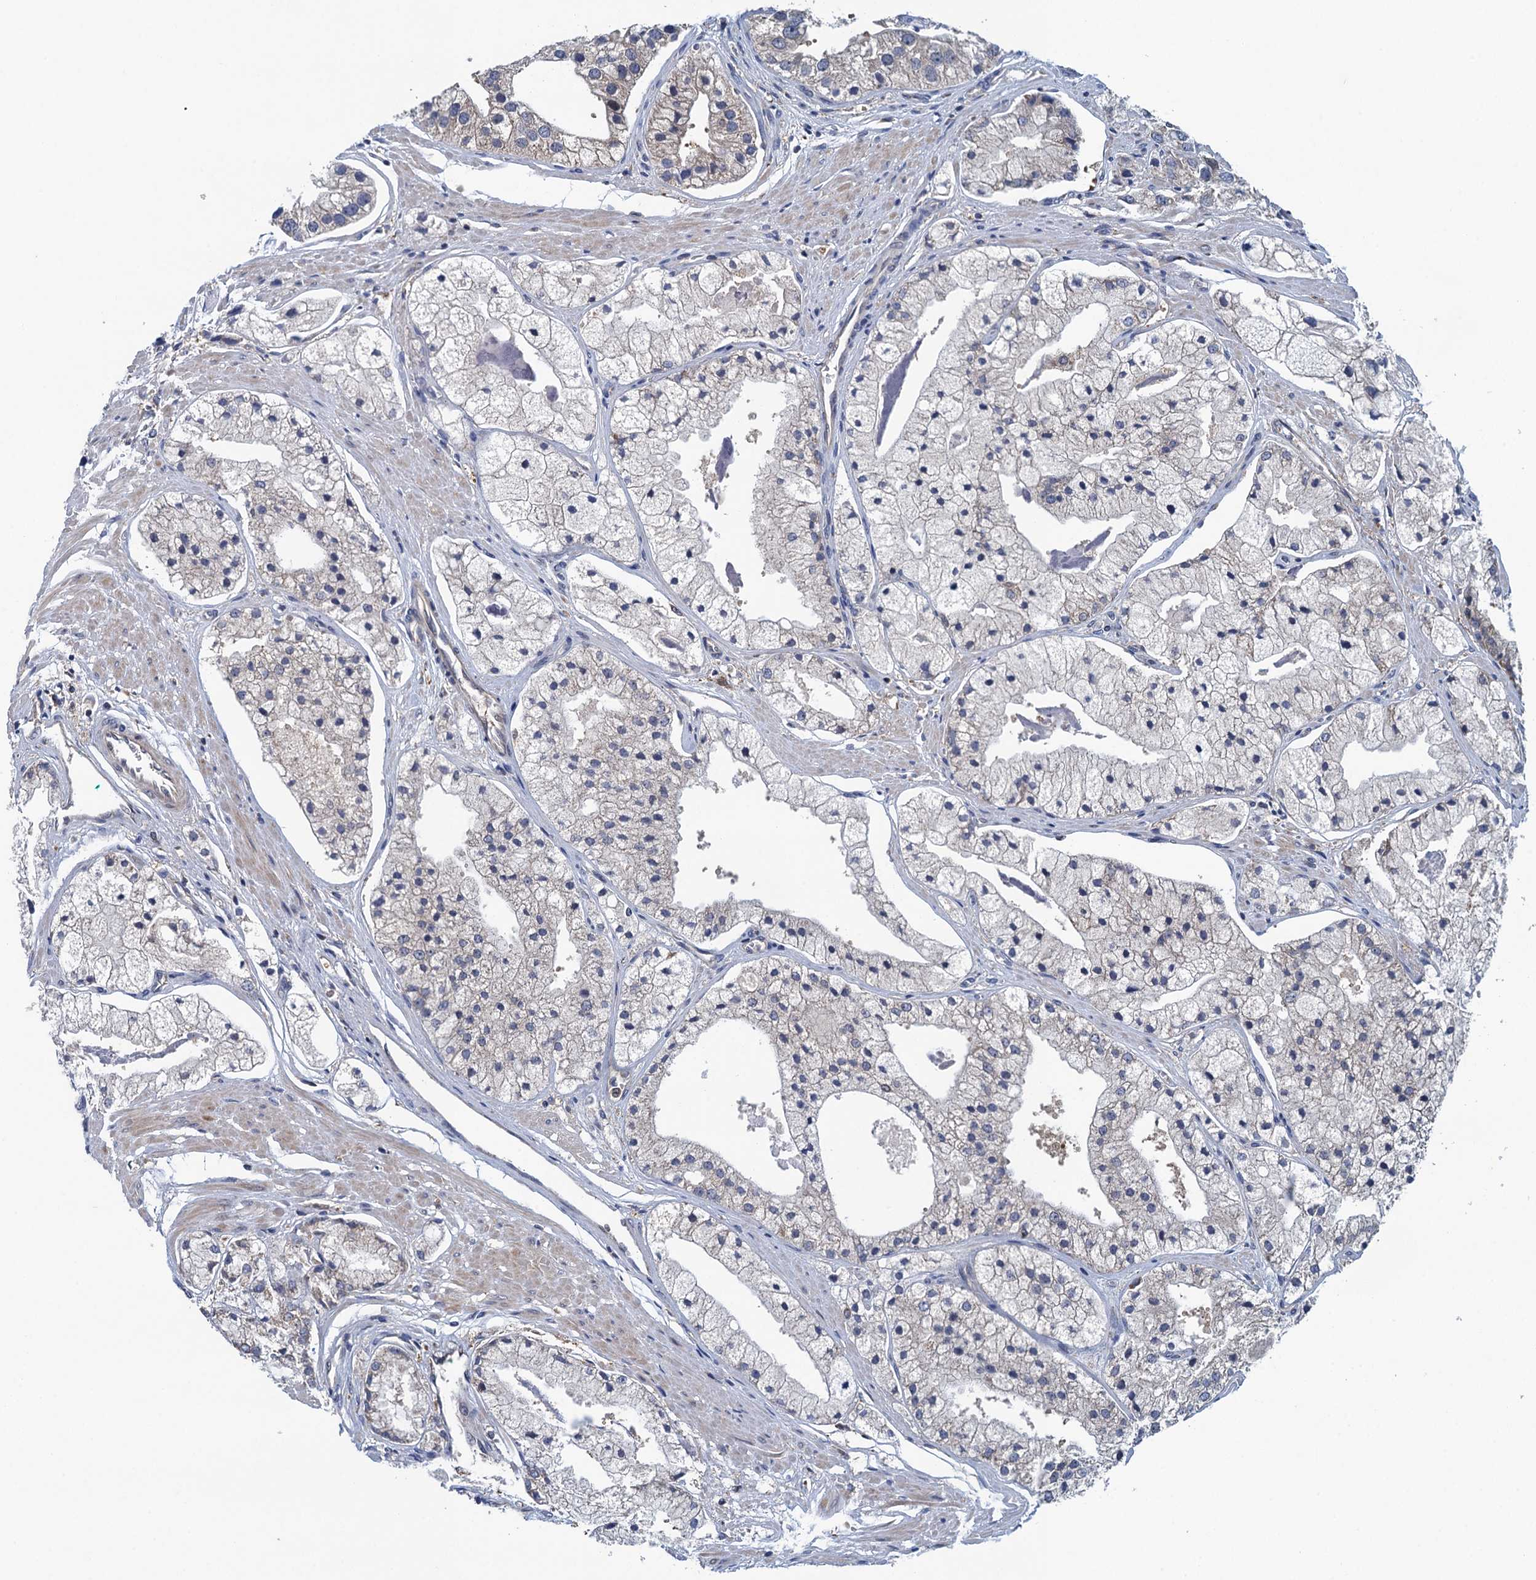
{"staining": {"intensity": "negative", "quantity": "none", "location": "none"}, "tissue": "prostate cancer", "cell_type": "Tumor cells", "image_type": "cancer", "snomed": [{"axis": "morphology", "description": "Adenocarcinoma, High grade"}, {"axis": "topography", "description": "Prostate"}], "caption": "This is a photomicrograph of immunohistochemistry staining of prostate cancer (adenocarcinoma (high-grade)), which shows no expression in tumor cells. (DAB immunohistochemistry (IHC) visualized using brightfield microscopy, high magnification).", "gene": "CNTN5", "patient": {"sex": "male", "age": 50}}